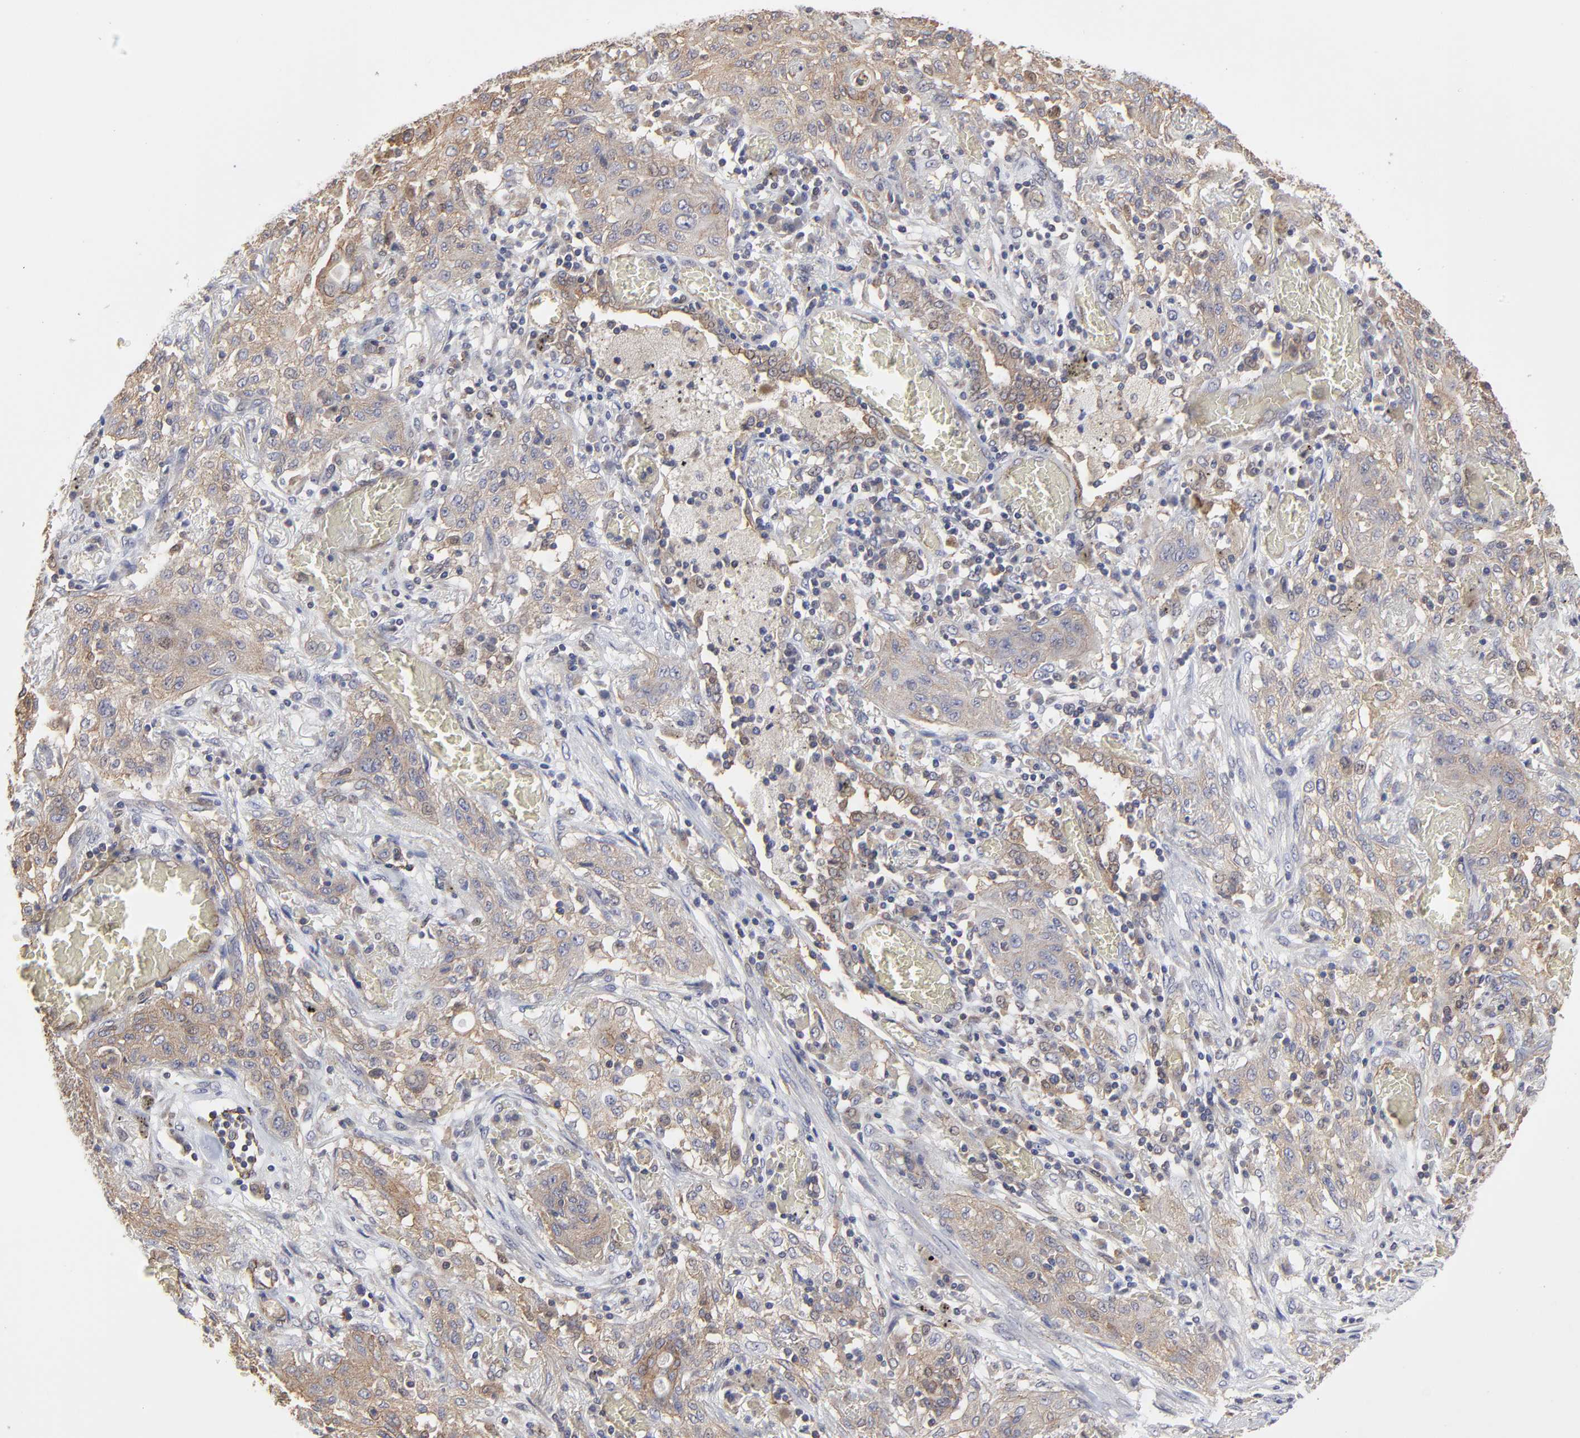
{"staining": {"intensity": "moderate", "quantity": "25%-75%", "location": "cytoplasmic/membranous"}, "tissue": "lung cancer", "cell_type": "Tumor cells", "image_type": "cancer", "snomed": [{"axis": "morphology", "description": "Squamous cell carcinoma, NOS"}, {"axis": "topography", "description": "Lung"}], "caption": "Moderate cytoplasmic/membranous protein positivity is present in about 25%-75% of tumor cells in lung cancer (squamous cell carcinoma).", "gene": "ARMT1", "patient": {"sex": "female", "age": 47}}